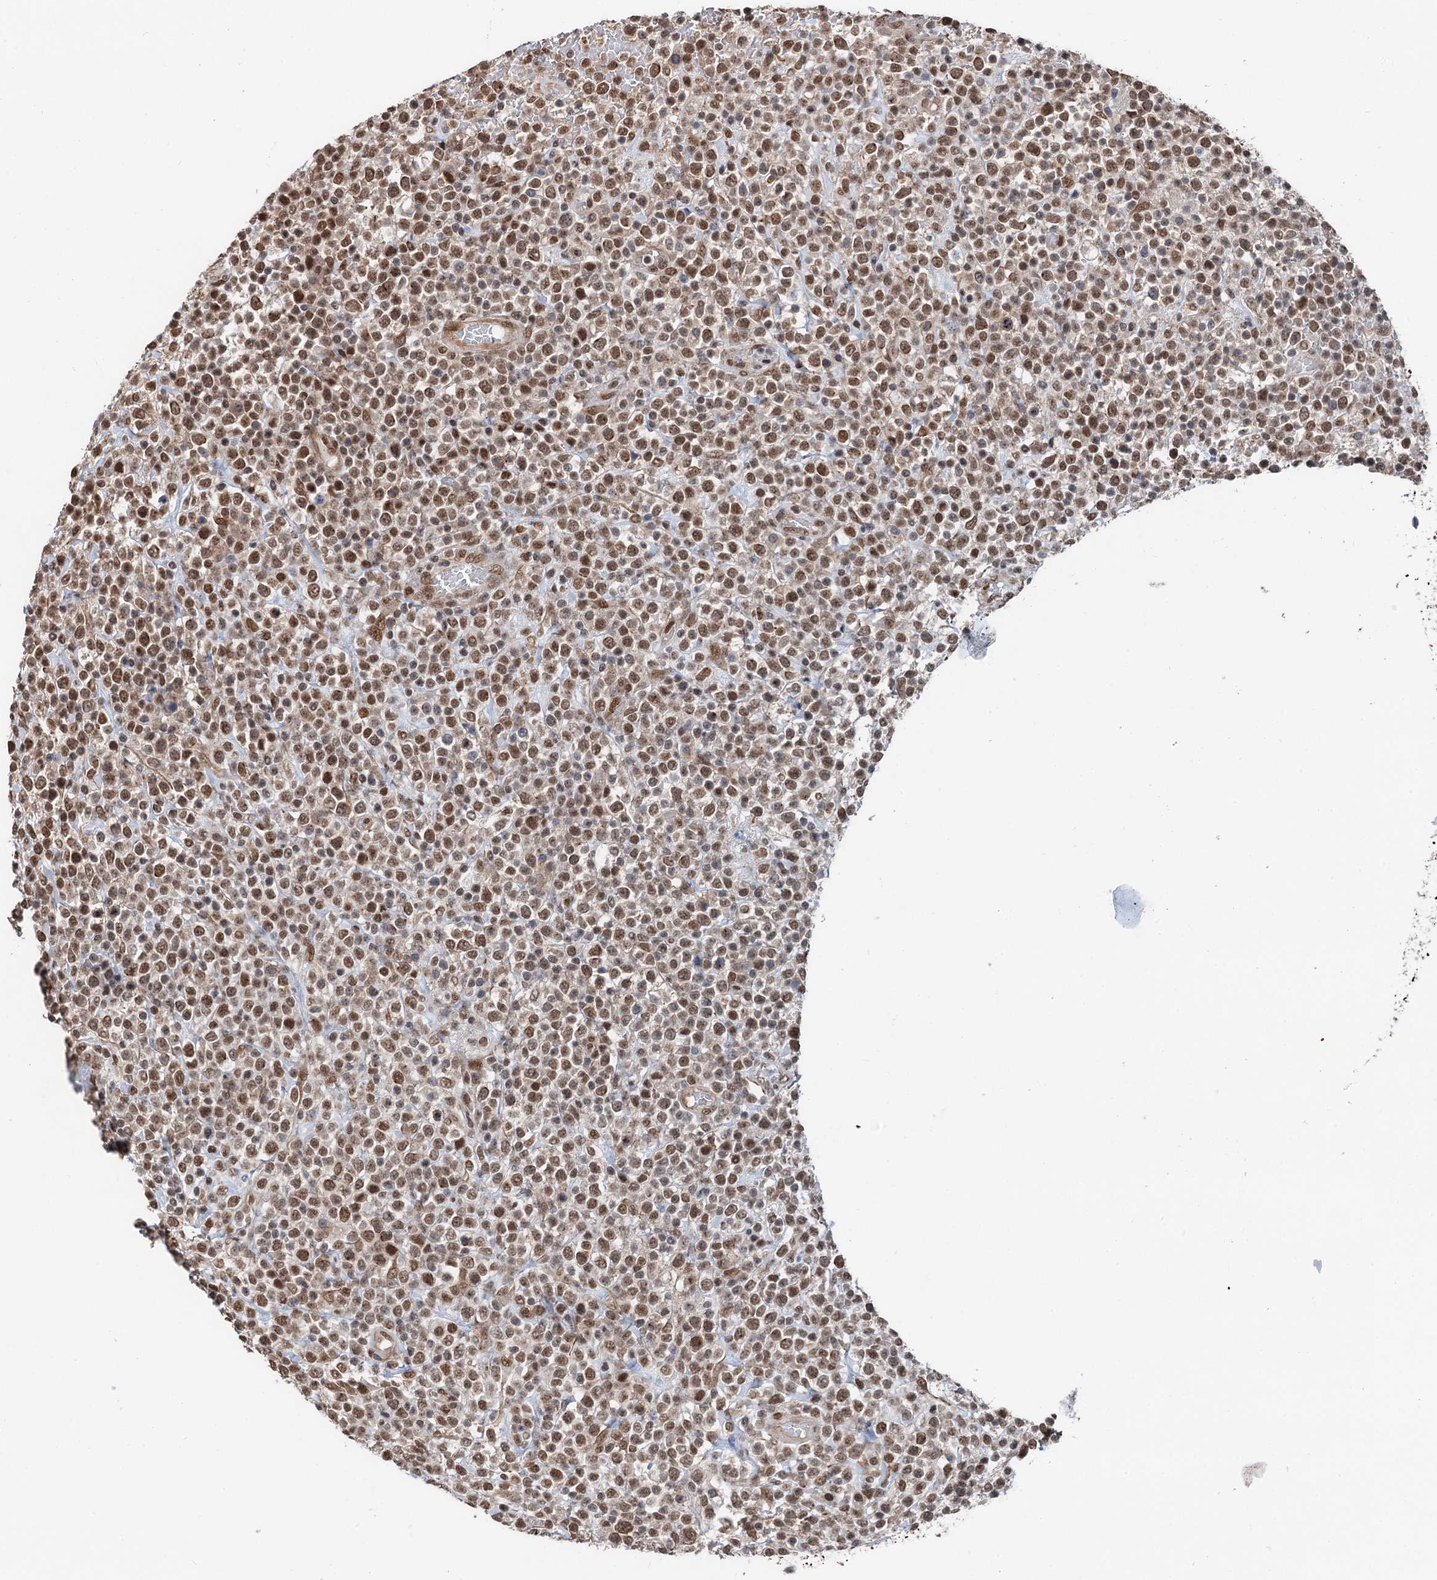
{"staining": {"intensity": "moderate", "quantity": ">75%", "location": "nuclear"}, "tissue": "lymphoma", "cell_type": "Tumor cells", "image_type": "cancer", "snomed": [{"axis": "morphology", "description": "Malignant lymphoma, non-Hodgkin's type, High grade"}, {"axis": "topography", "description": "Colon"}], "caption": "Immunohistochemical staining of human high-grade malignant lymphoma, non-Hodgkin's type displays moderate nuclear protein expression in about >75% of tumor cells.", "gene": "CFDP1", "patient": {"sex": "female", "age": 53}}